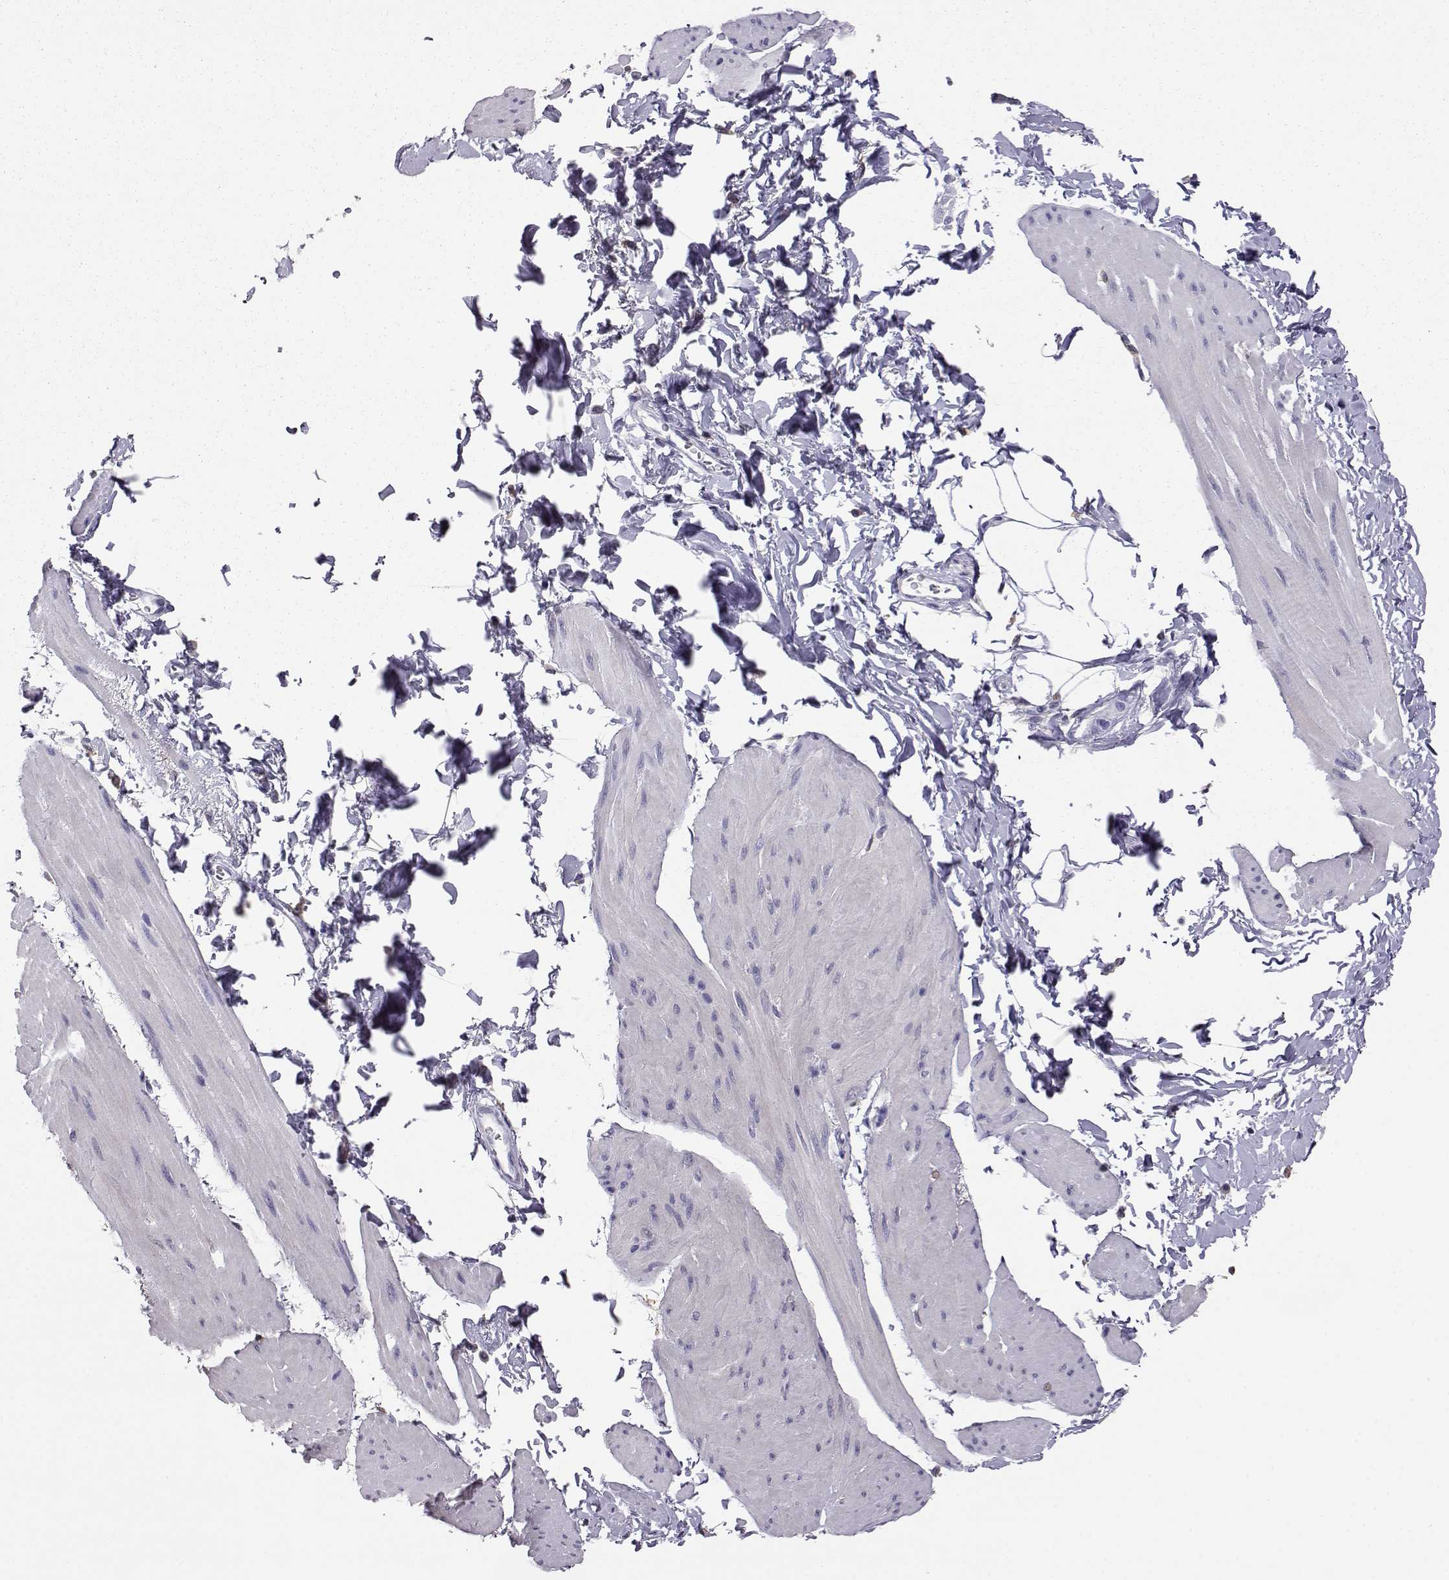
{"staining": {"intensity": "negative", "quantity": "none", "location": "none"}, "tissue": "smooth muscle", "cell_type": "Smooth muscle cells", "image_type": "normal", "snomed": [{"axis": "morphology", "description": "Normal tissue, NOS"}, {"axis": "topography", "description": "Adipose tissue"}, {"axis": "topography", "description": "Smooth muscle"}, {"axis": "topography", "description": "Peripheral nerve tissue"}], "caption": "The immunohistochemistry (IHC) histopathology image has no significant expression in smooth muscle cells of smooth muscle. (Immunohistochemistry (ihc), brightfield microscopy, high magnification).", "gene": "AKR1B1", "patient": {"sex": "male", "age": 83}}